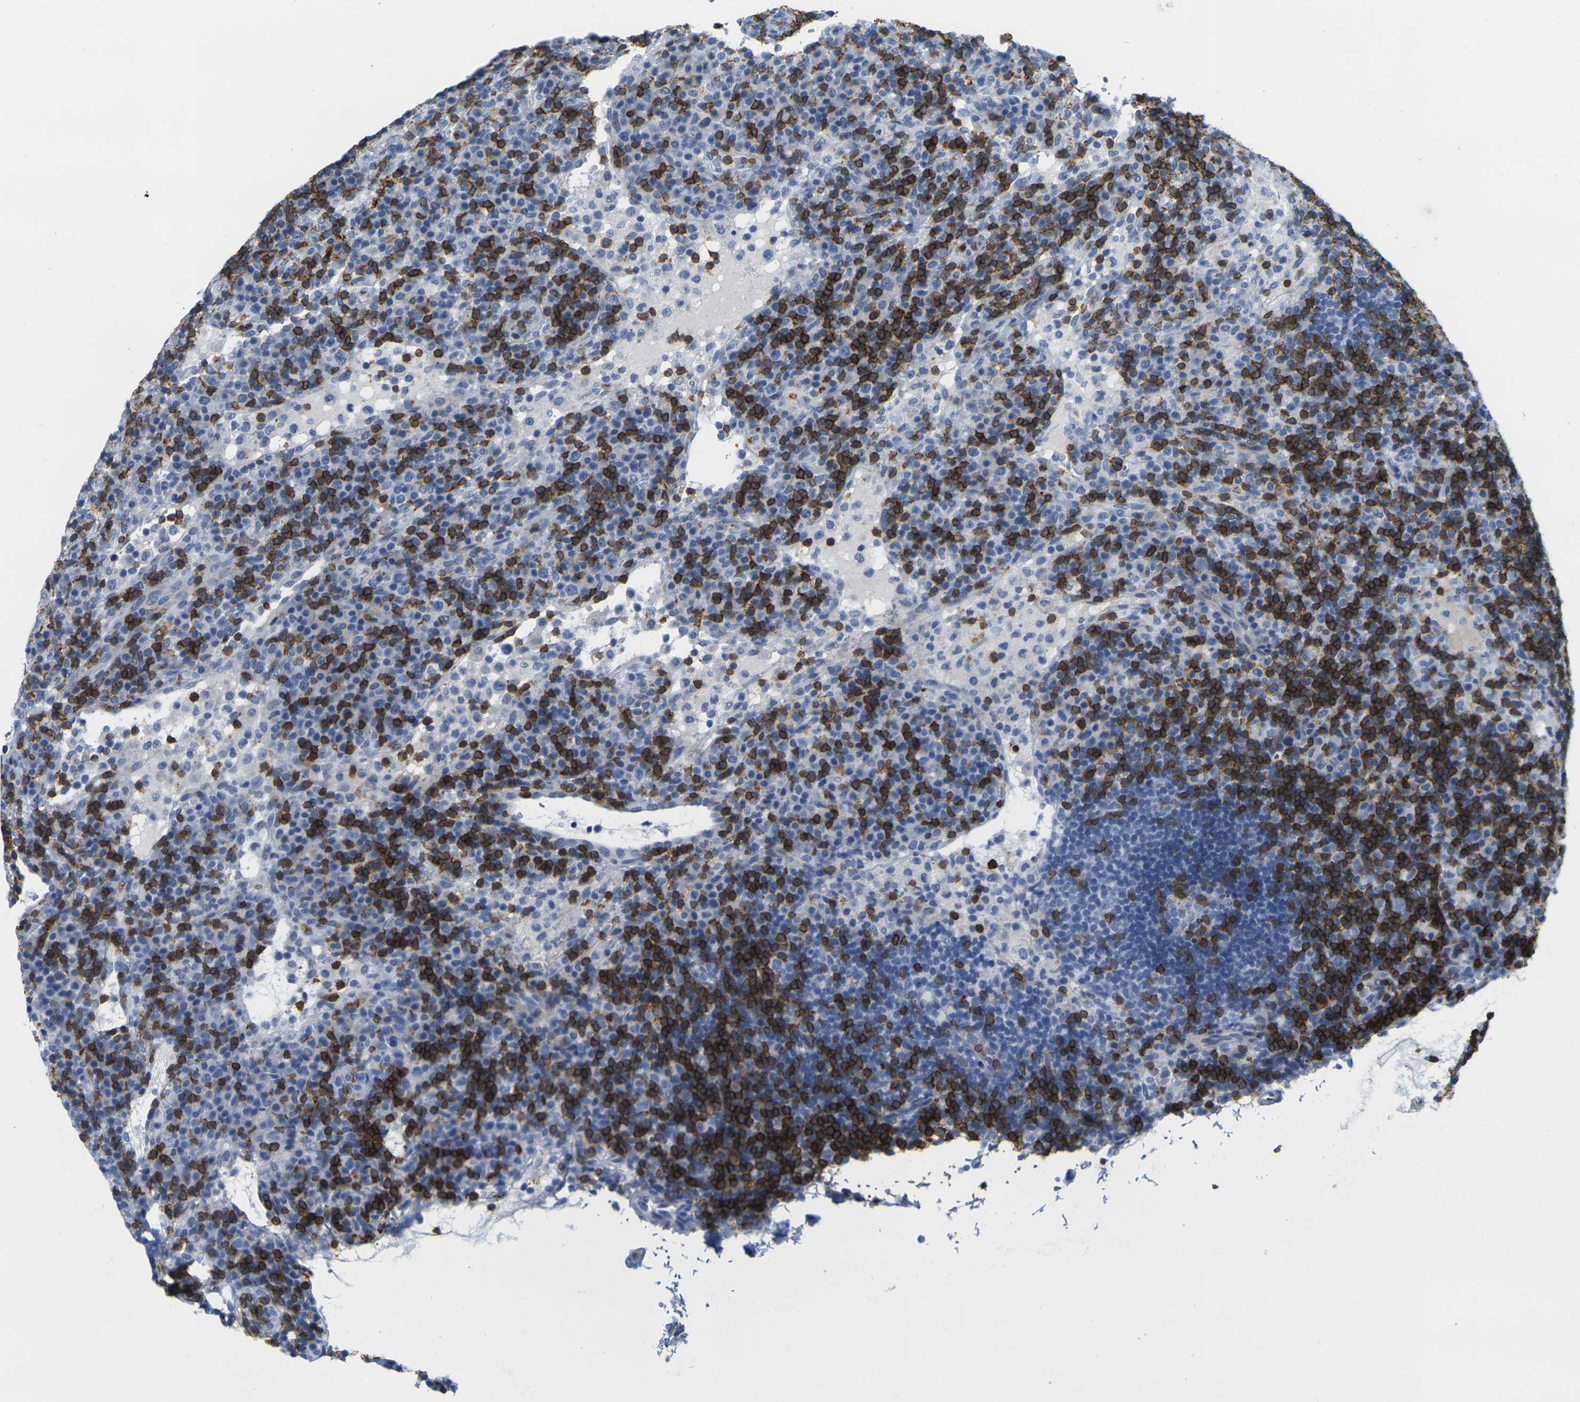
{"staining": {"intensity": "strong", "quantity": "<25%", "location": "cytoplasmic/membranous"}, "tissue": "lymph node", "cell_type": "Germinal center cells", "image_type": "normal", "snomed": [{"axis": "morphology", "description": "Normal tissue, NOS"}, {"axis": "topography", "description": "Lymph node"}], "caption": "Benign lymph node reveals strong cytoplasmic/membranous positivity in approximately <25% of germinal center cells.", "gene": "CD3D", "patient": {"sex": "female", "age": 53}}